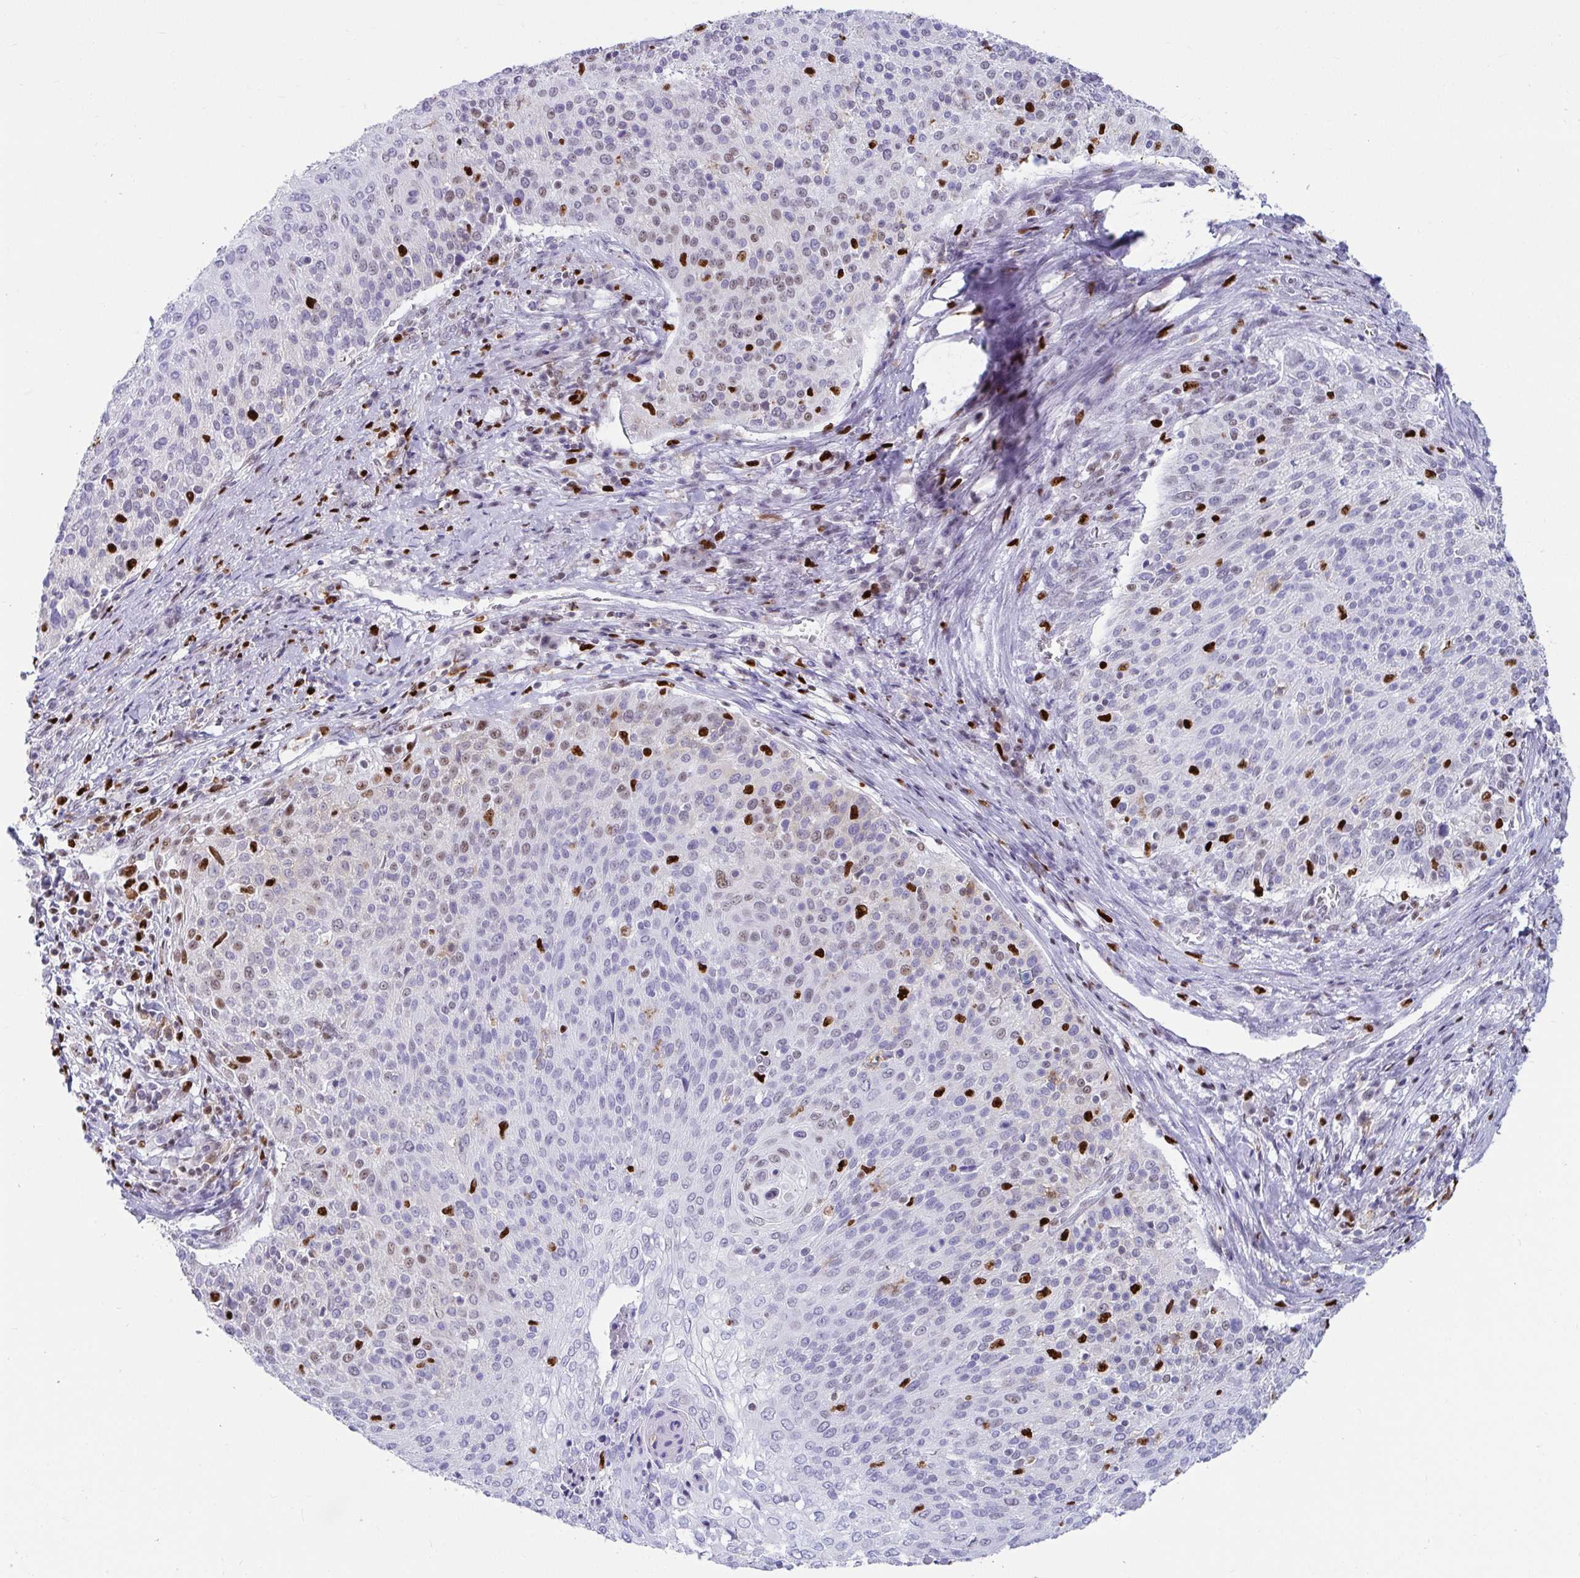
{"staining": {"intensity": "weak", "quantity": "<25%", "location": "nuclear"}, "tissue": "cervical cancer", "cell_type": "Tumor cells", "image_type": "cancer", "snomed": [{"axis": "morphology", "description": "Squamous cell carcinoma, NOS"}, {"axis": "topography", "description": "Cervix"}], "caption": "Human squamous cell carcinoma (cervical) stained for a protein using immunohistochemistry demonstrates no positivity in tumor cells.", "gene": "ZNF586", "patient": {"sex": "female", "age": 31}}